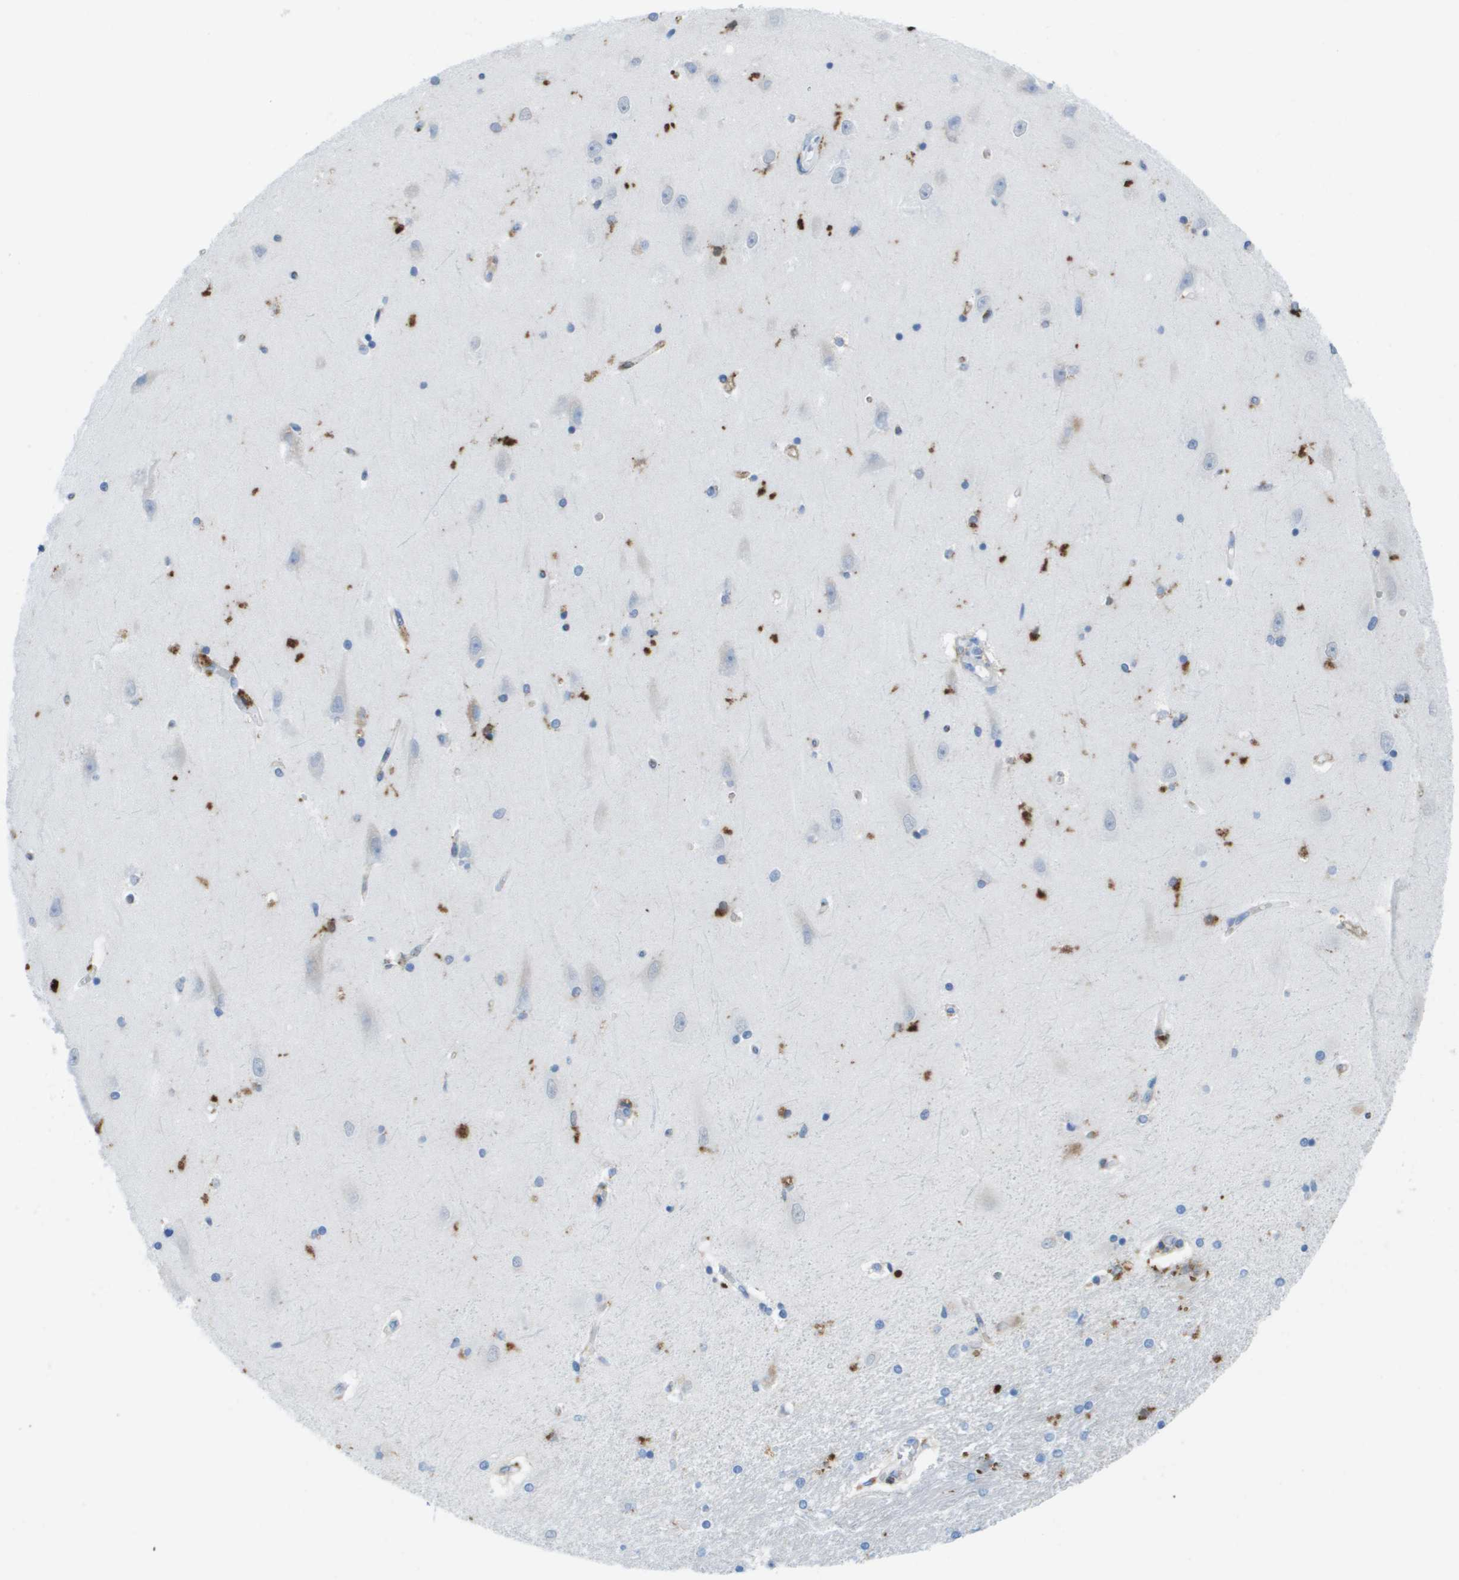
{"staining": {"intensity": "strong", "quantity": "<25%", "location": "cytoplasmic/membranous"}, "tissue": "hippocampus", "cell_type": "Glial cells", "image_type": "normal", "snomed": [{"axis": "morphology", "description": "Normal tissue, NOS"}, {"axis": "topography", "description": "Hippocampus"}], "caption": "This micrograph demonstrates immunohistochemistry staining of unremarkable hippocampus, with medium strong cytoplasmic/membranous expression in approximately <25% of glial cells.", "gene": "PRCP", "patient": {"sex": "male", "age": 45}}